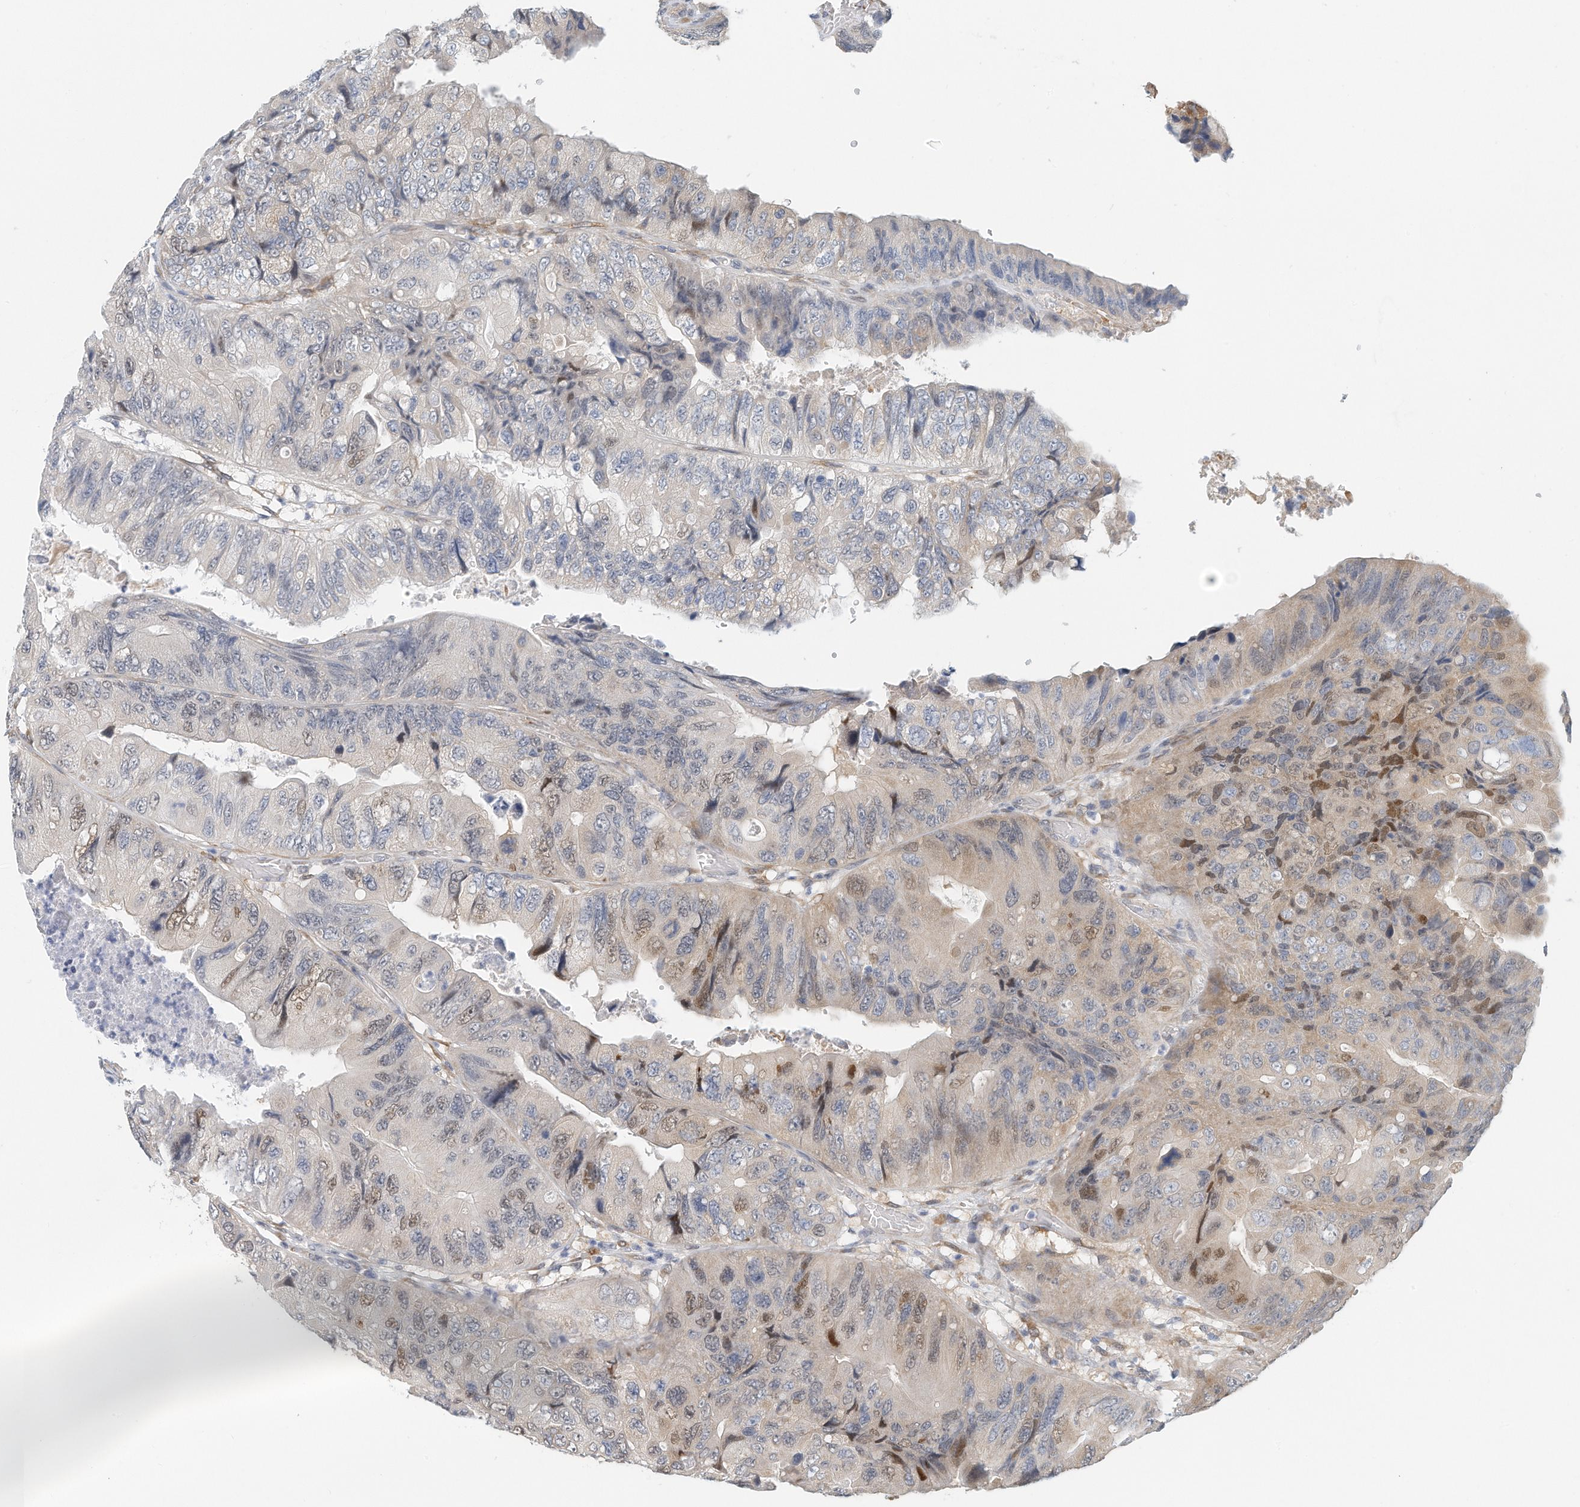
{"staining": {"intensity": "weak", "quantity": "<25%", "location": "nuclear"}, "tissue": "colorectal cancer", "cell_type": "Tumor cells", "image_type": "cancer", "snomed": [{"axis": "morphology", "description": "Adenocarcinoma, NOS"}, {"axis": "topography", "description": "Rectum"}], "caption": "This is a histopathology image of IHC staining of colorectal cancer (adenocarcinoma), which shows no staining in tumor cells.", "gene": "ARHGAP28", "patient": {"sex": "male", "age": 63}}